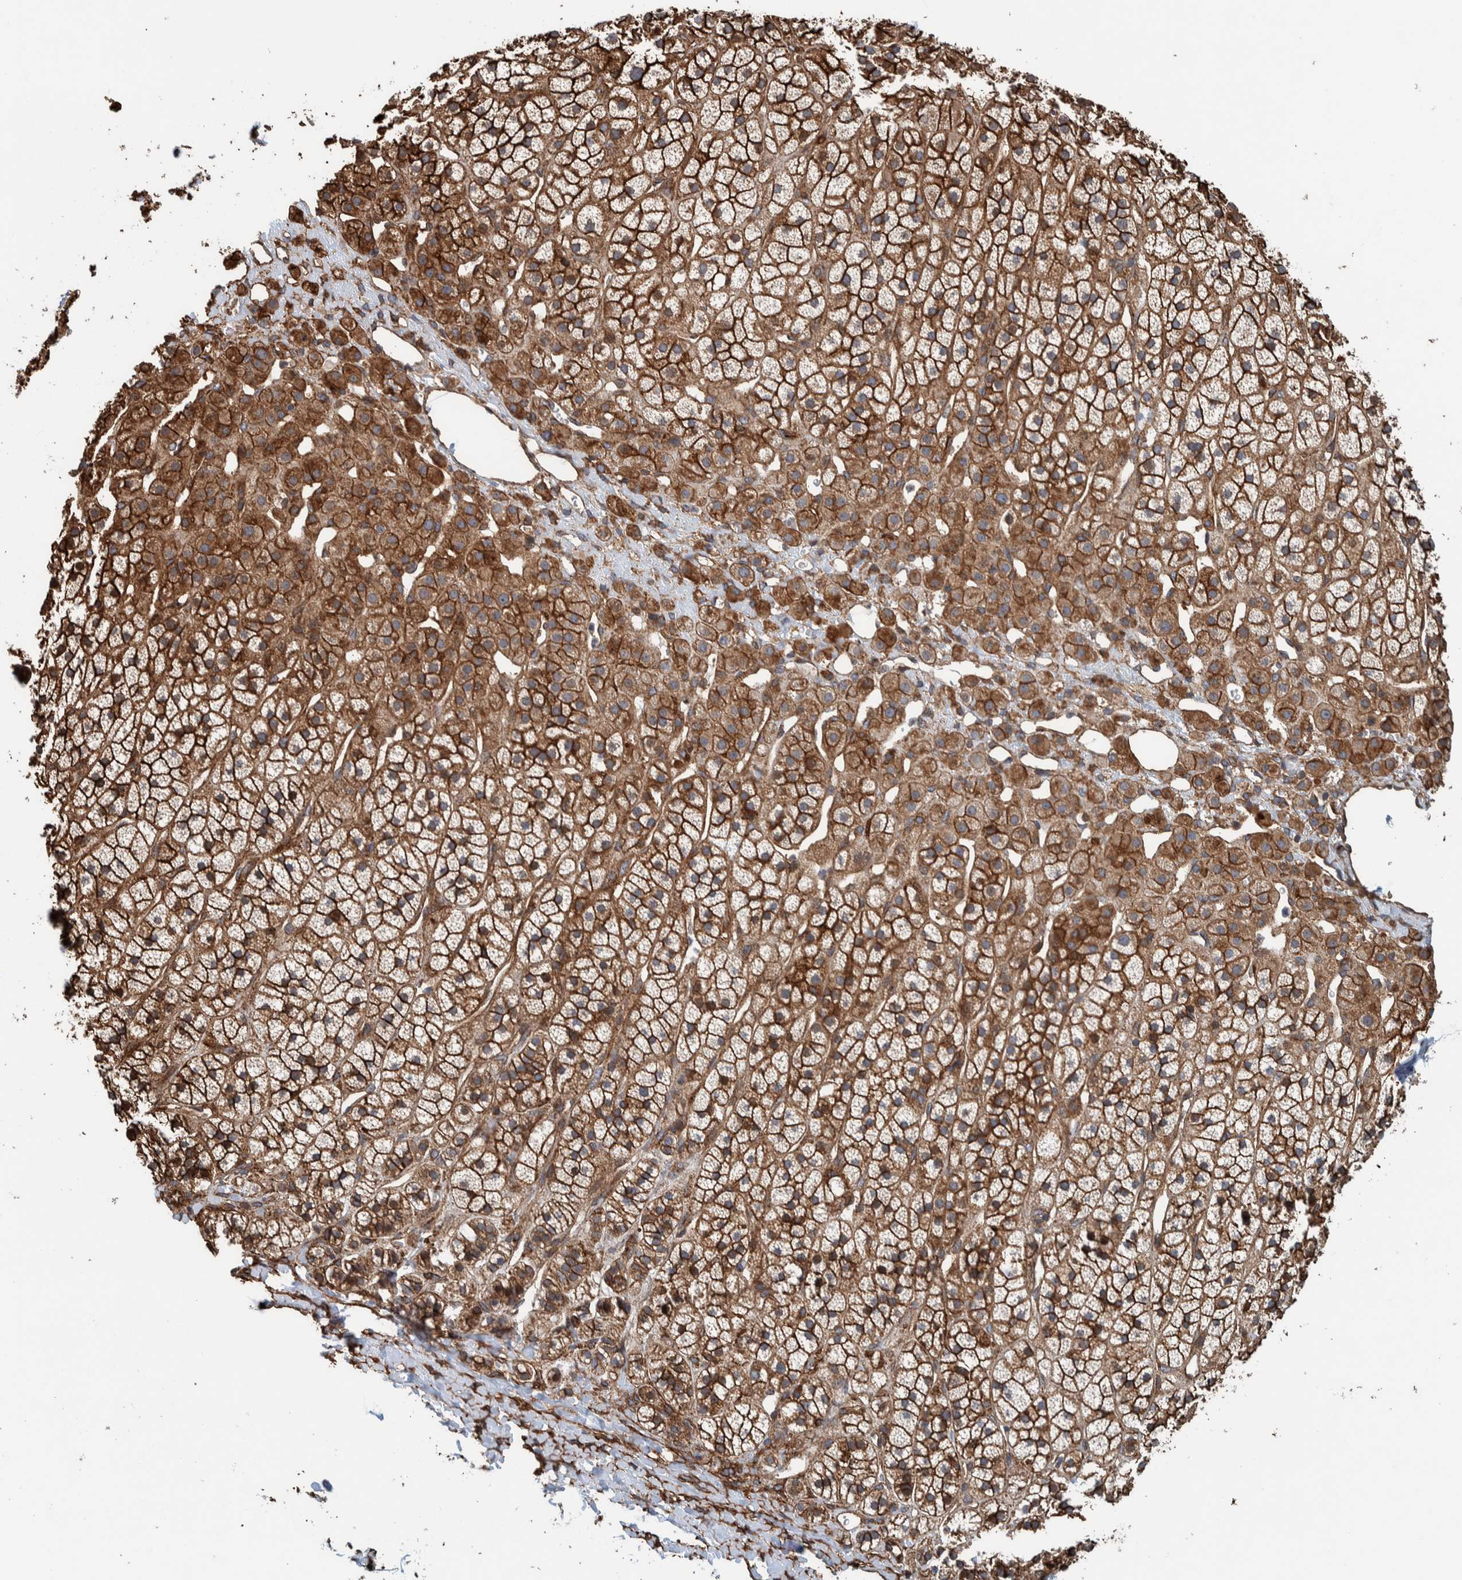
{"staining": {"intensity": "strong", "quantity": ">75%", "location": "cytoplasmic/membranous"}, "tissue": "adrenal gland", "cell_type": "Glandular cells", "image_type": "normal", "snomed": [{"axis": "morphology", "description": "Normal tissue, NOS"}, {"axis": "topography", "description": "Adrenal gland"}], "caption": "Human adrenal gland stained for a protein (brown) displays strong cytoplasmic/membranous positive positivity in approximately >75% of glandular cells.", "gene": "PKD1L1", "patient": {"sex": "male", "age": 56}}